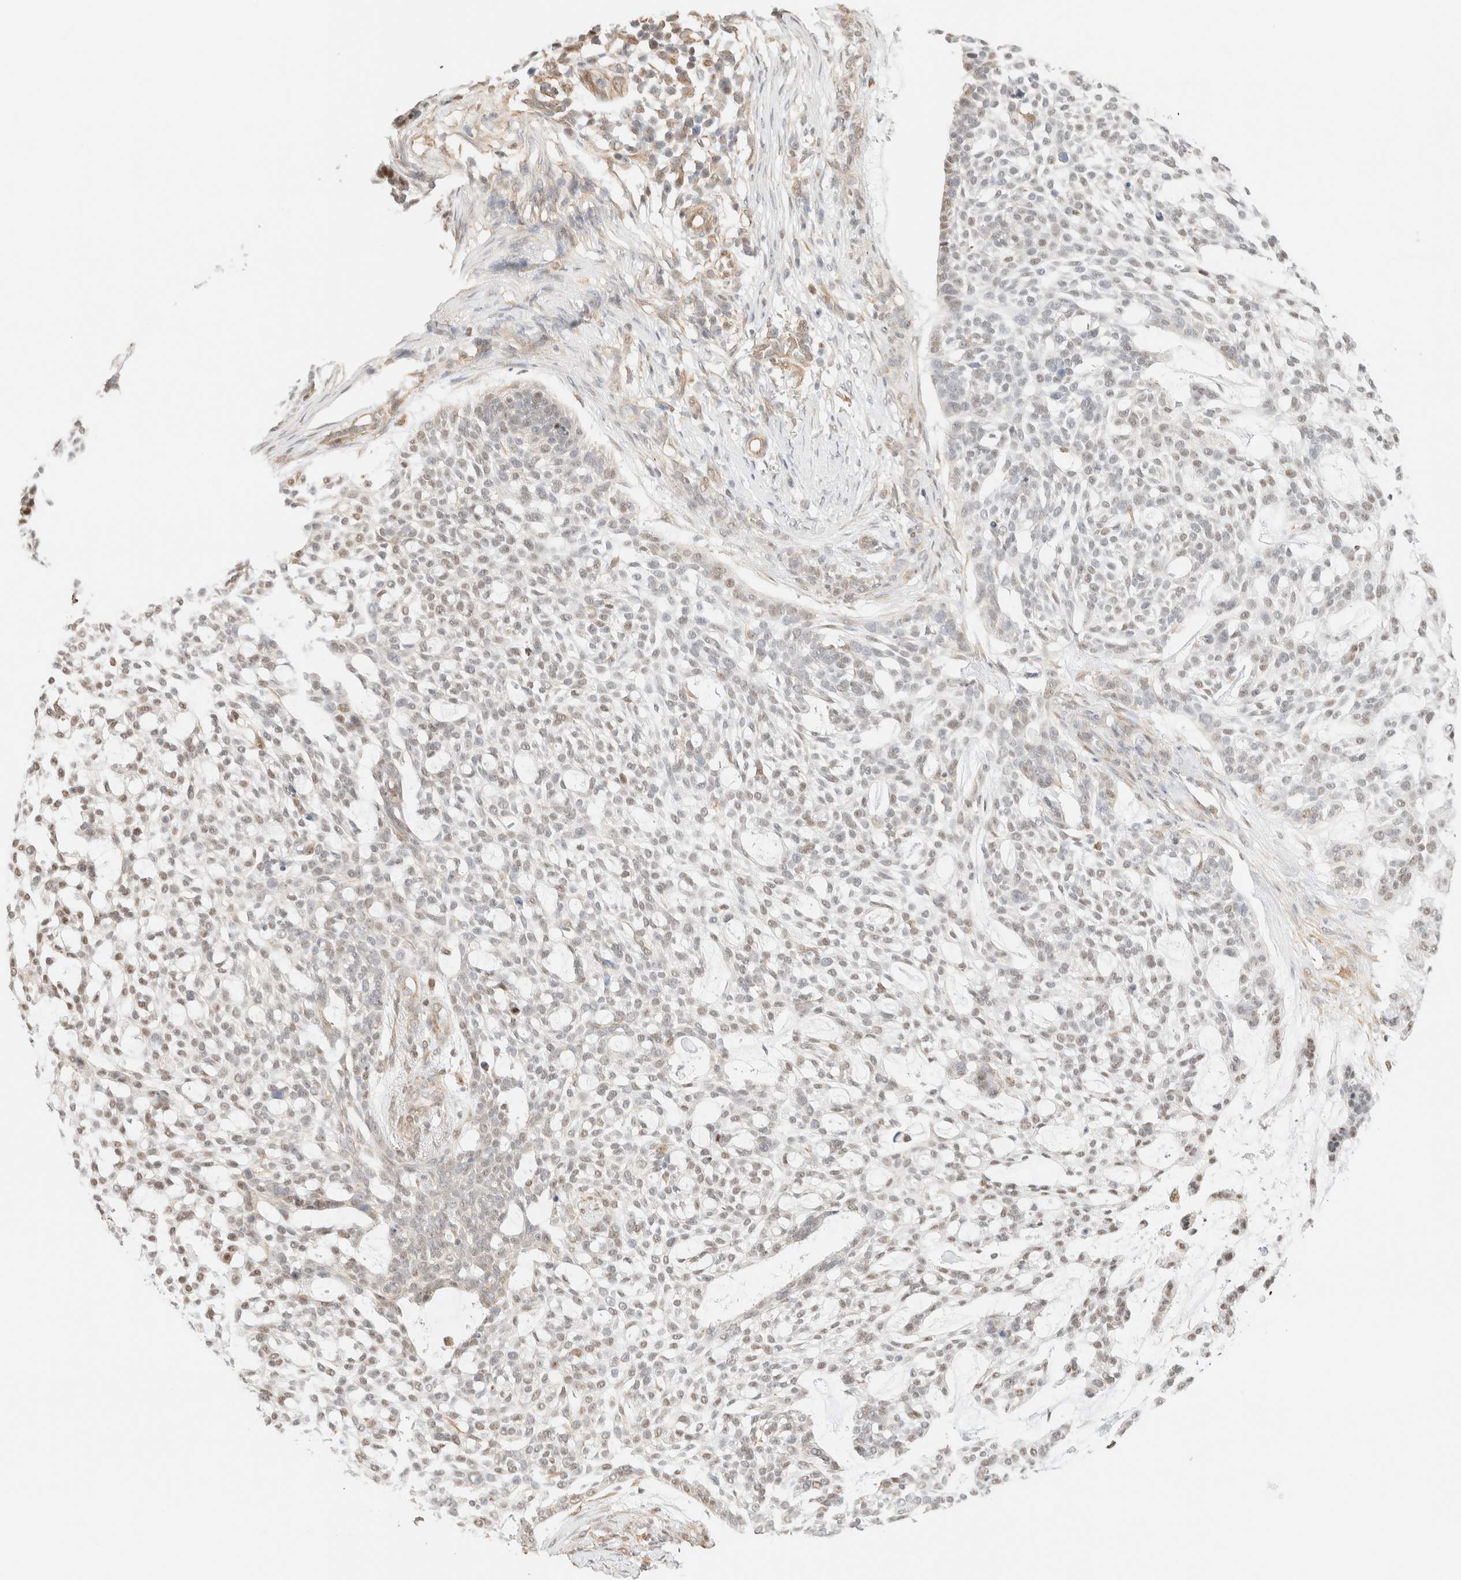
{"staining": {"intensity": "weak", "quantity": "25%-75%", "location": "nuclear"}, "tissue": "skin cancer", "cell_type": "Tumor cells", "image_type": "cancer", "snomed": [{"axis": "morphology", "description": "Basal cell carcinoma"}, {"axis": "topography", "description": "Skin"}], "caption": "IHC (DAB (3,3'-diaminobenzidine)) staining of human skin cancer displays weak nuclear protein staining in approximately 25%-75% of tumor cells.", "gene": "ARID5A", "patient": {"sex": "female", "age": 64}}